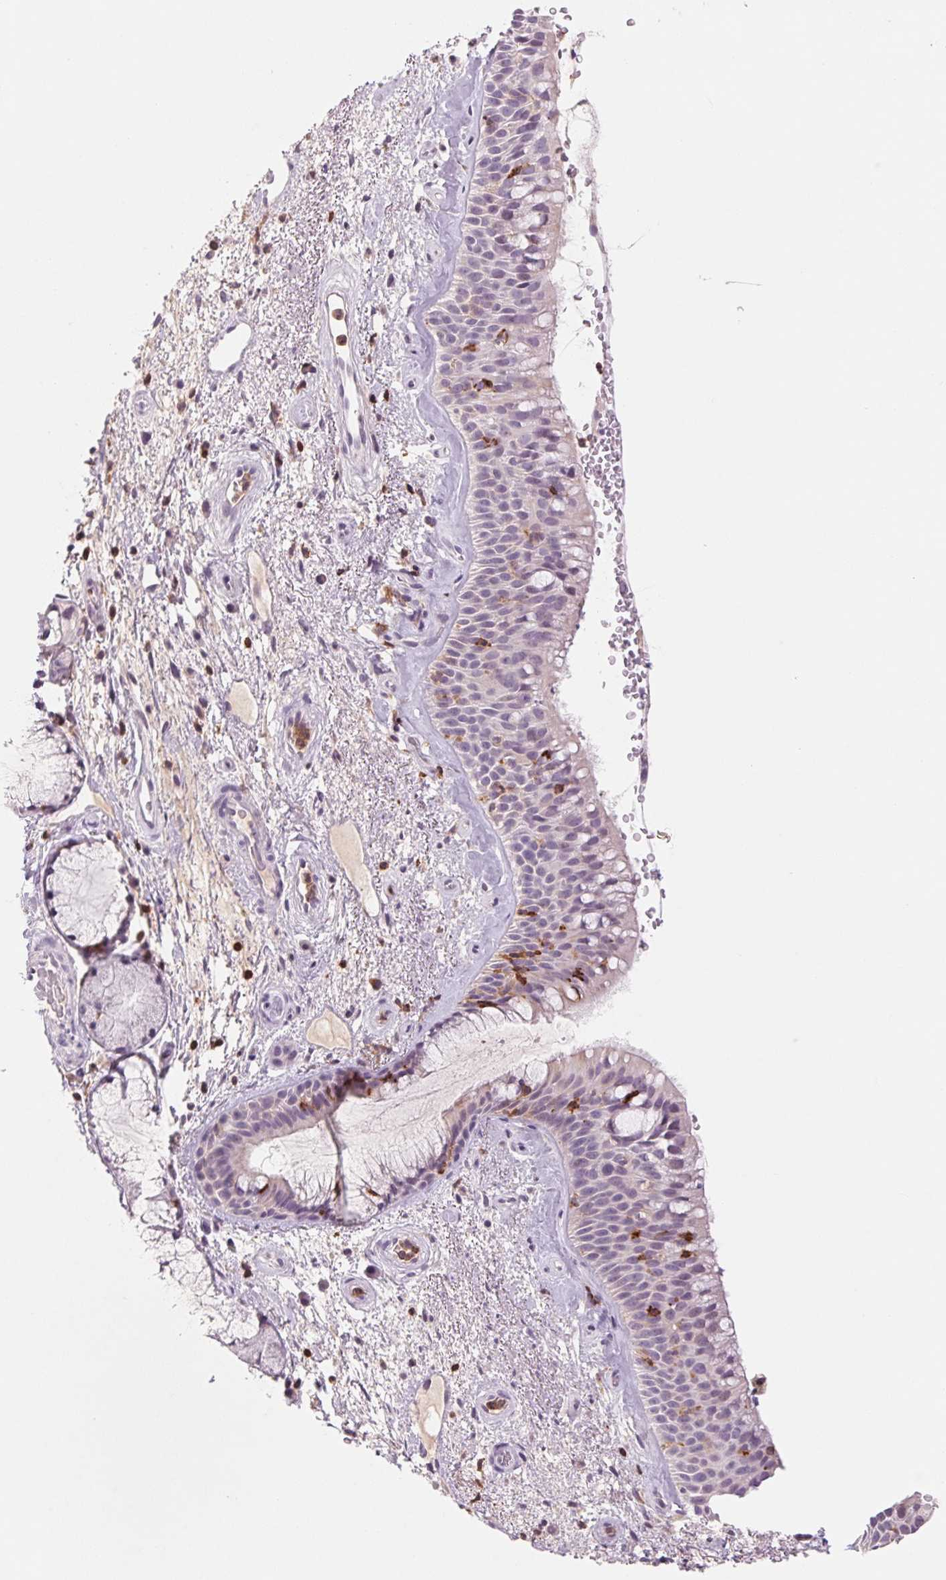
{"staining": {"intensity": "moderate", "quantity": "<25%", "location": "cytoplasmic/membranous"}, "tissue": "bronchus", "cell_type": "Respiratory epithelial cells", "image_type": "normal", "snomed": [{"axis": "morphology", "description": "Normal tissue, NOS"}, {"axis": "topography", "description": "Bronchus"}], "caption": "DAB (3,3'-diaminobenzidine) immunohistochemical staining of benign human bronchus exhibits moderate cytoplasmic/membranous protein positivity in approximately <25% of respiratory epithelial cells. (DAB = brown stain, brightfield microscopy at high magnification).", "gene": "KIF26A", "patient": {"sex": "male", "age": 48}}